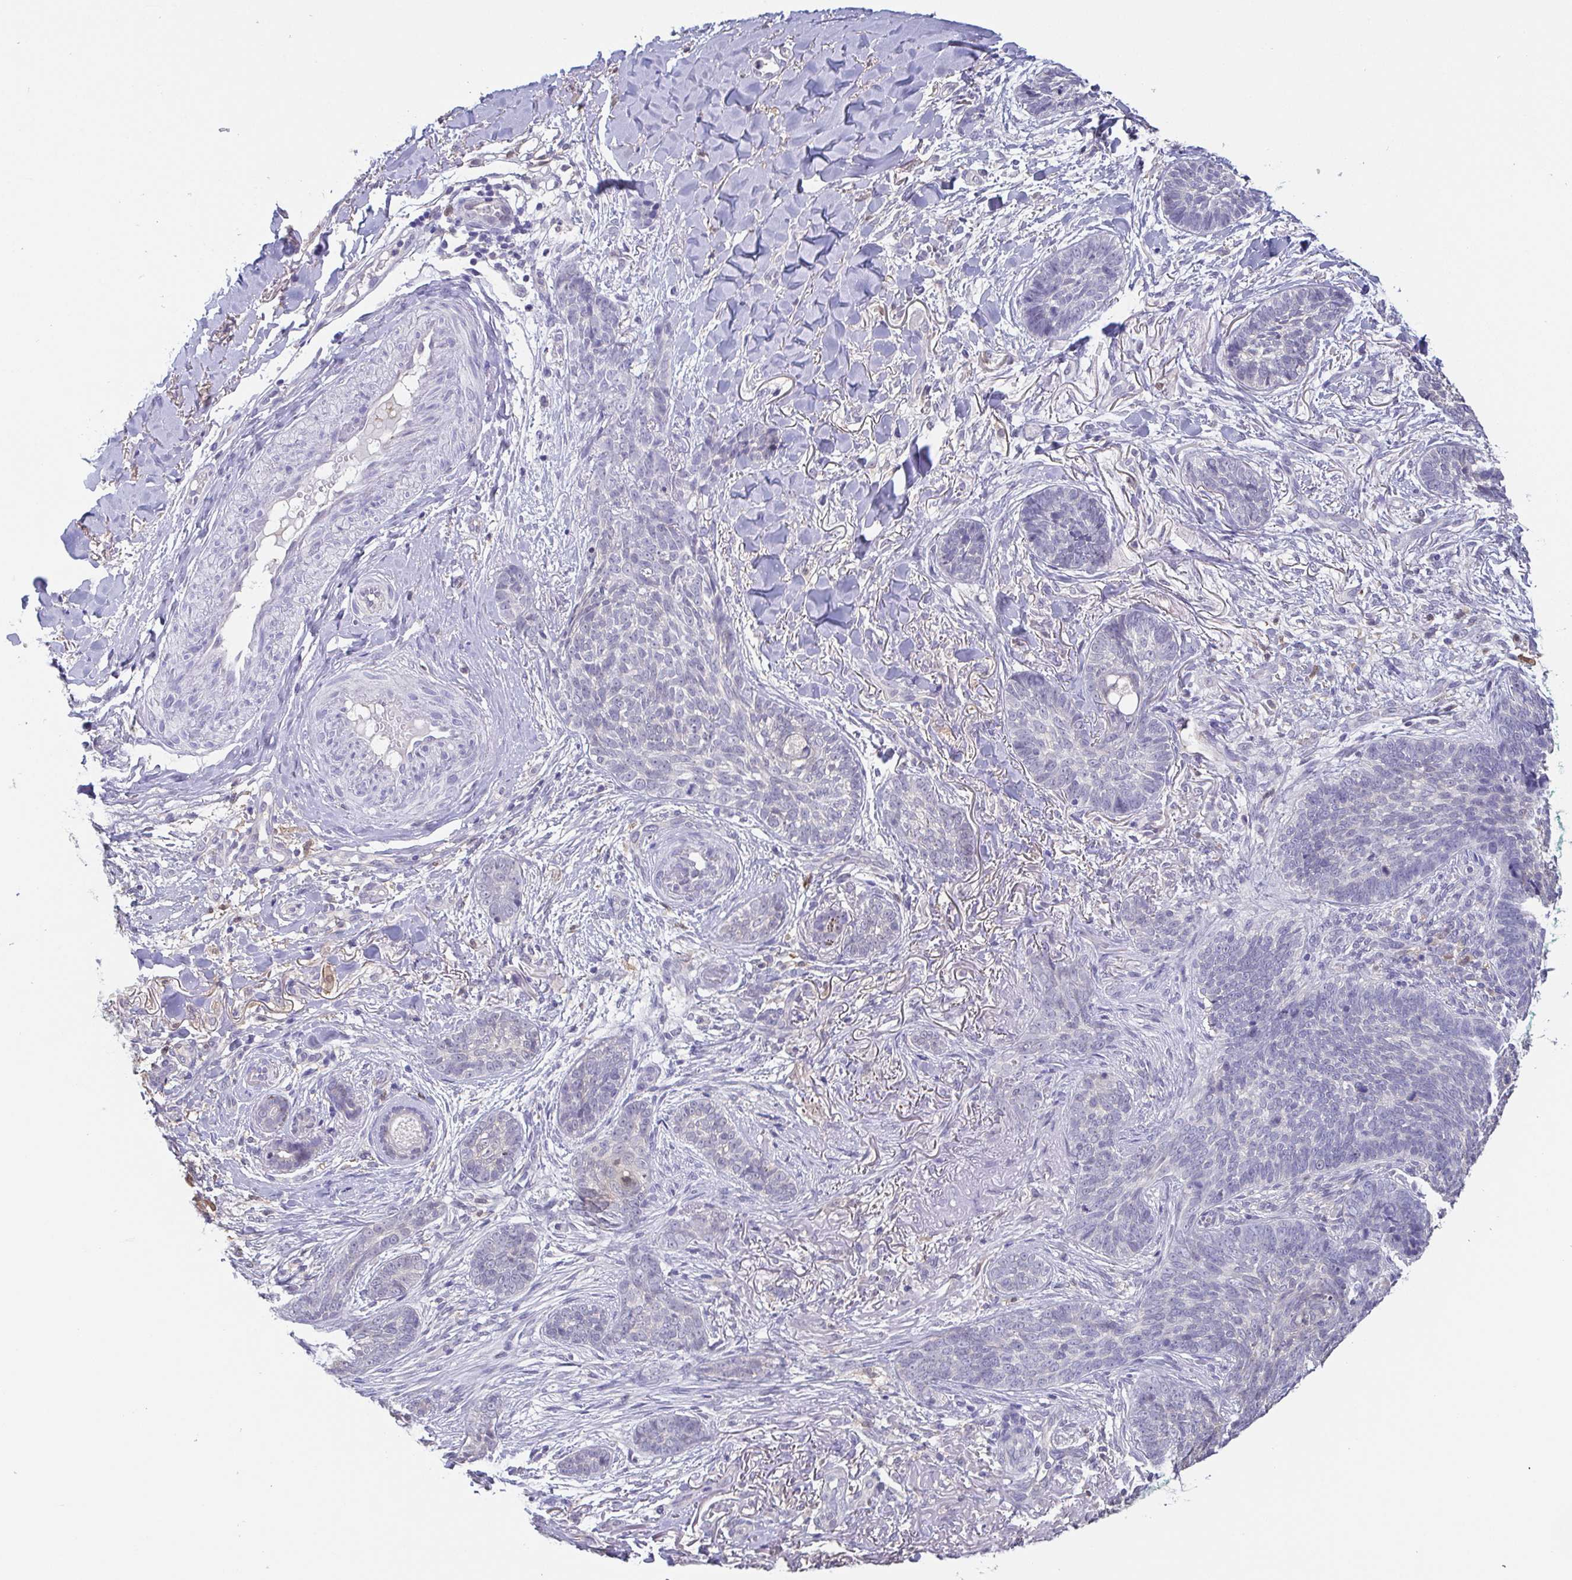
{"staining": {"intensity": "negative", "quantity": "none", "location": "none"}, "tissue": "skin cancer", "cell_type": "Tumor cells", "image_type": "cancer", "snomed": [{"axis": "morphology", "description": "Basal cell carcinoma"}, {"axis": "topography", "description": "Skin"}, {"axis": "topography", "description": "Skin of face"}], "caption": "Protein analysis of basal cell carcinoma (skin) demonstrates no significant staining in tumor cells. (DAB (3,3'-diaminobenzidine) IHC with hematoxylin counter stain).", "gene": "IDH1", "patient": {"sex": "male", "age": 88}}